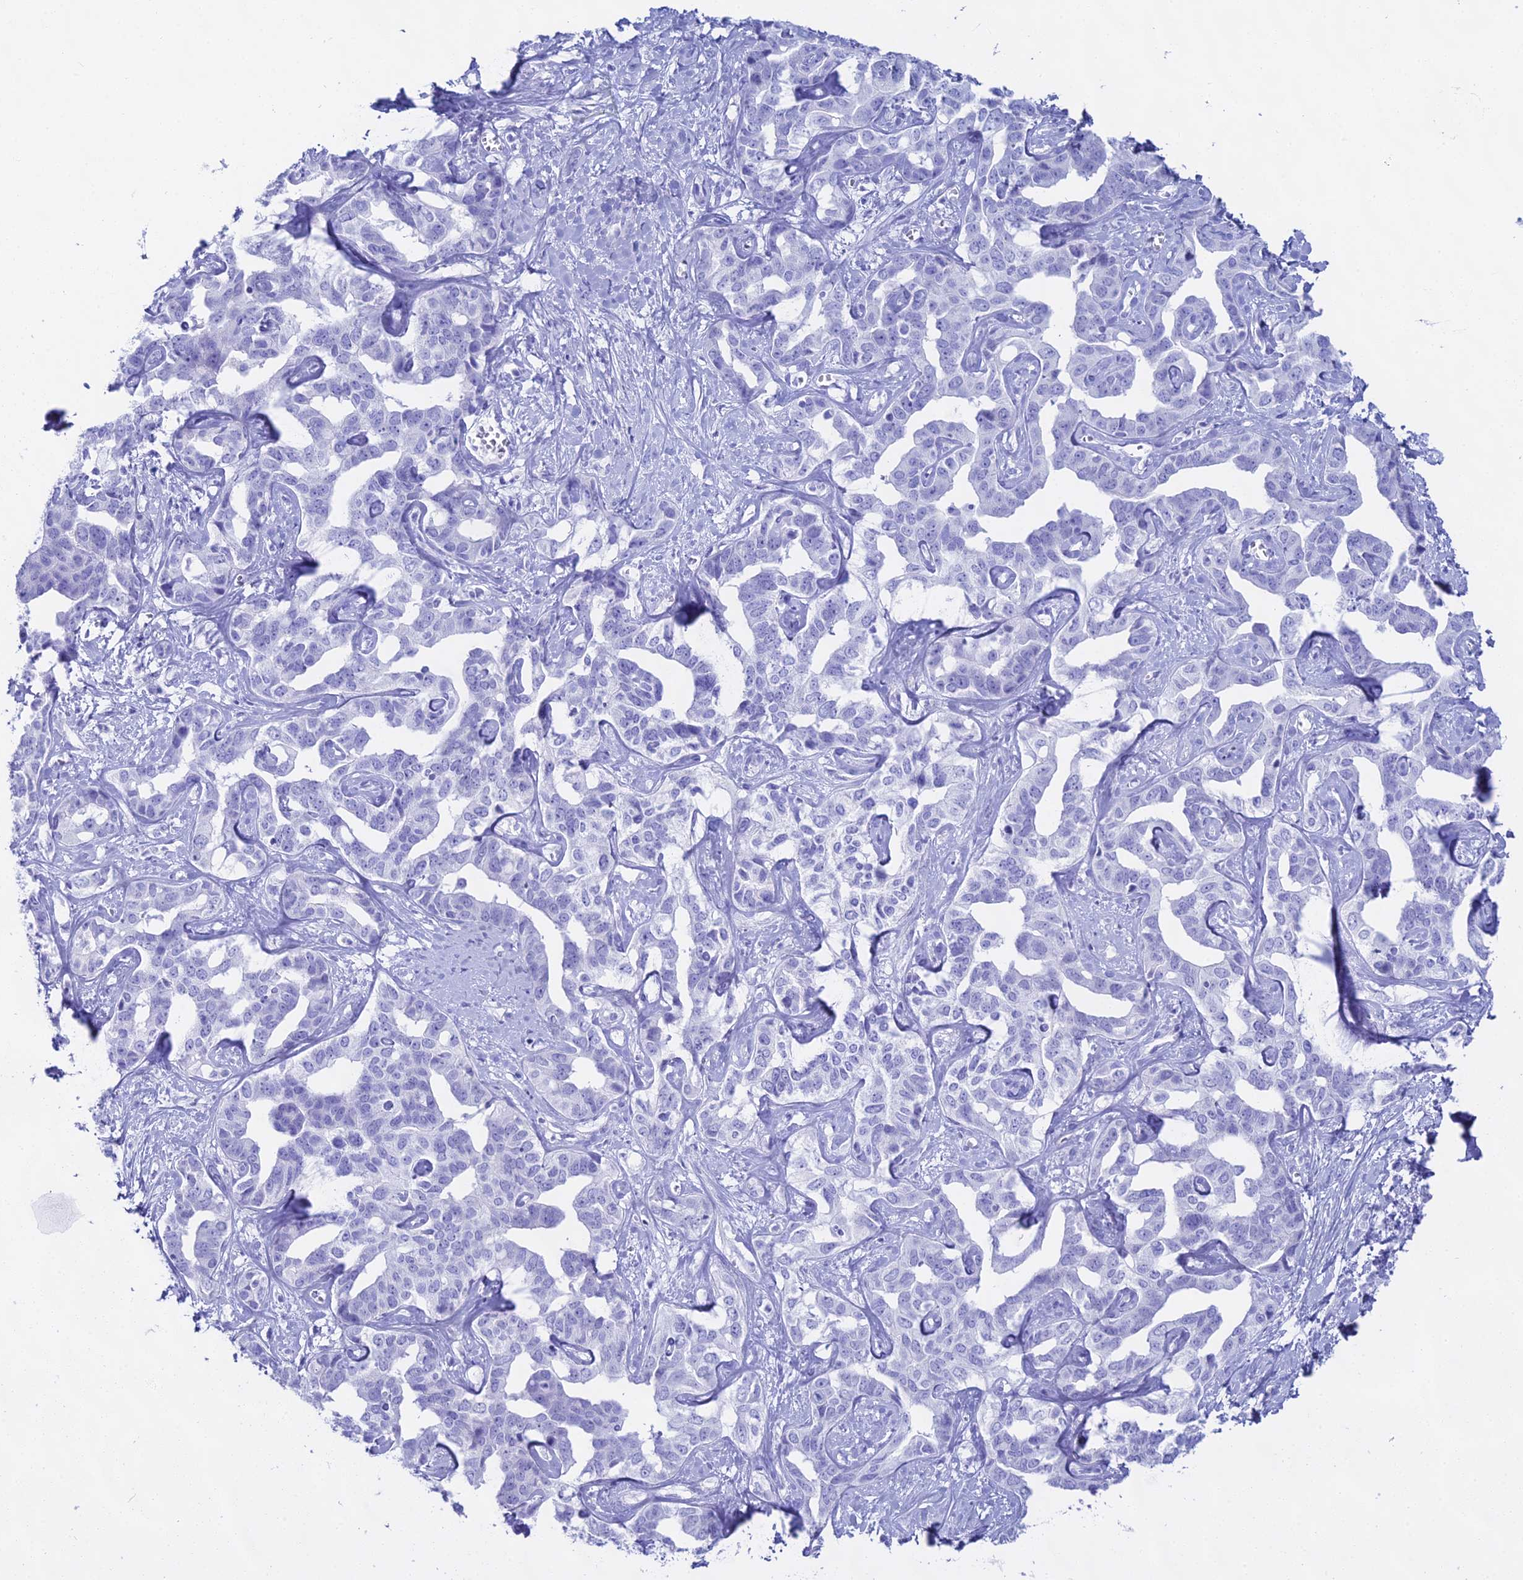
{"staining": {"intensity": "negative", "quantity": "none", "location": "none"}, "tissue": "liver cancer", "cell_type": "Tumor cells", "image_type": "cancer", "snomed": [{"axis": "morphology", "description": "Cholangiocarcinoma"}, {"axis": "topography", "description": "Liver"}], "caption": "Protein analysis of liver cholangiocarcinoma exhibits no significant expression in tumor cells.", "gene": "CGB2", "patient": {"sex": "male", "age": 59}}